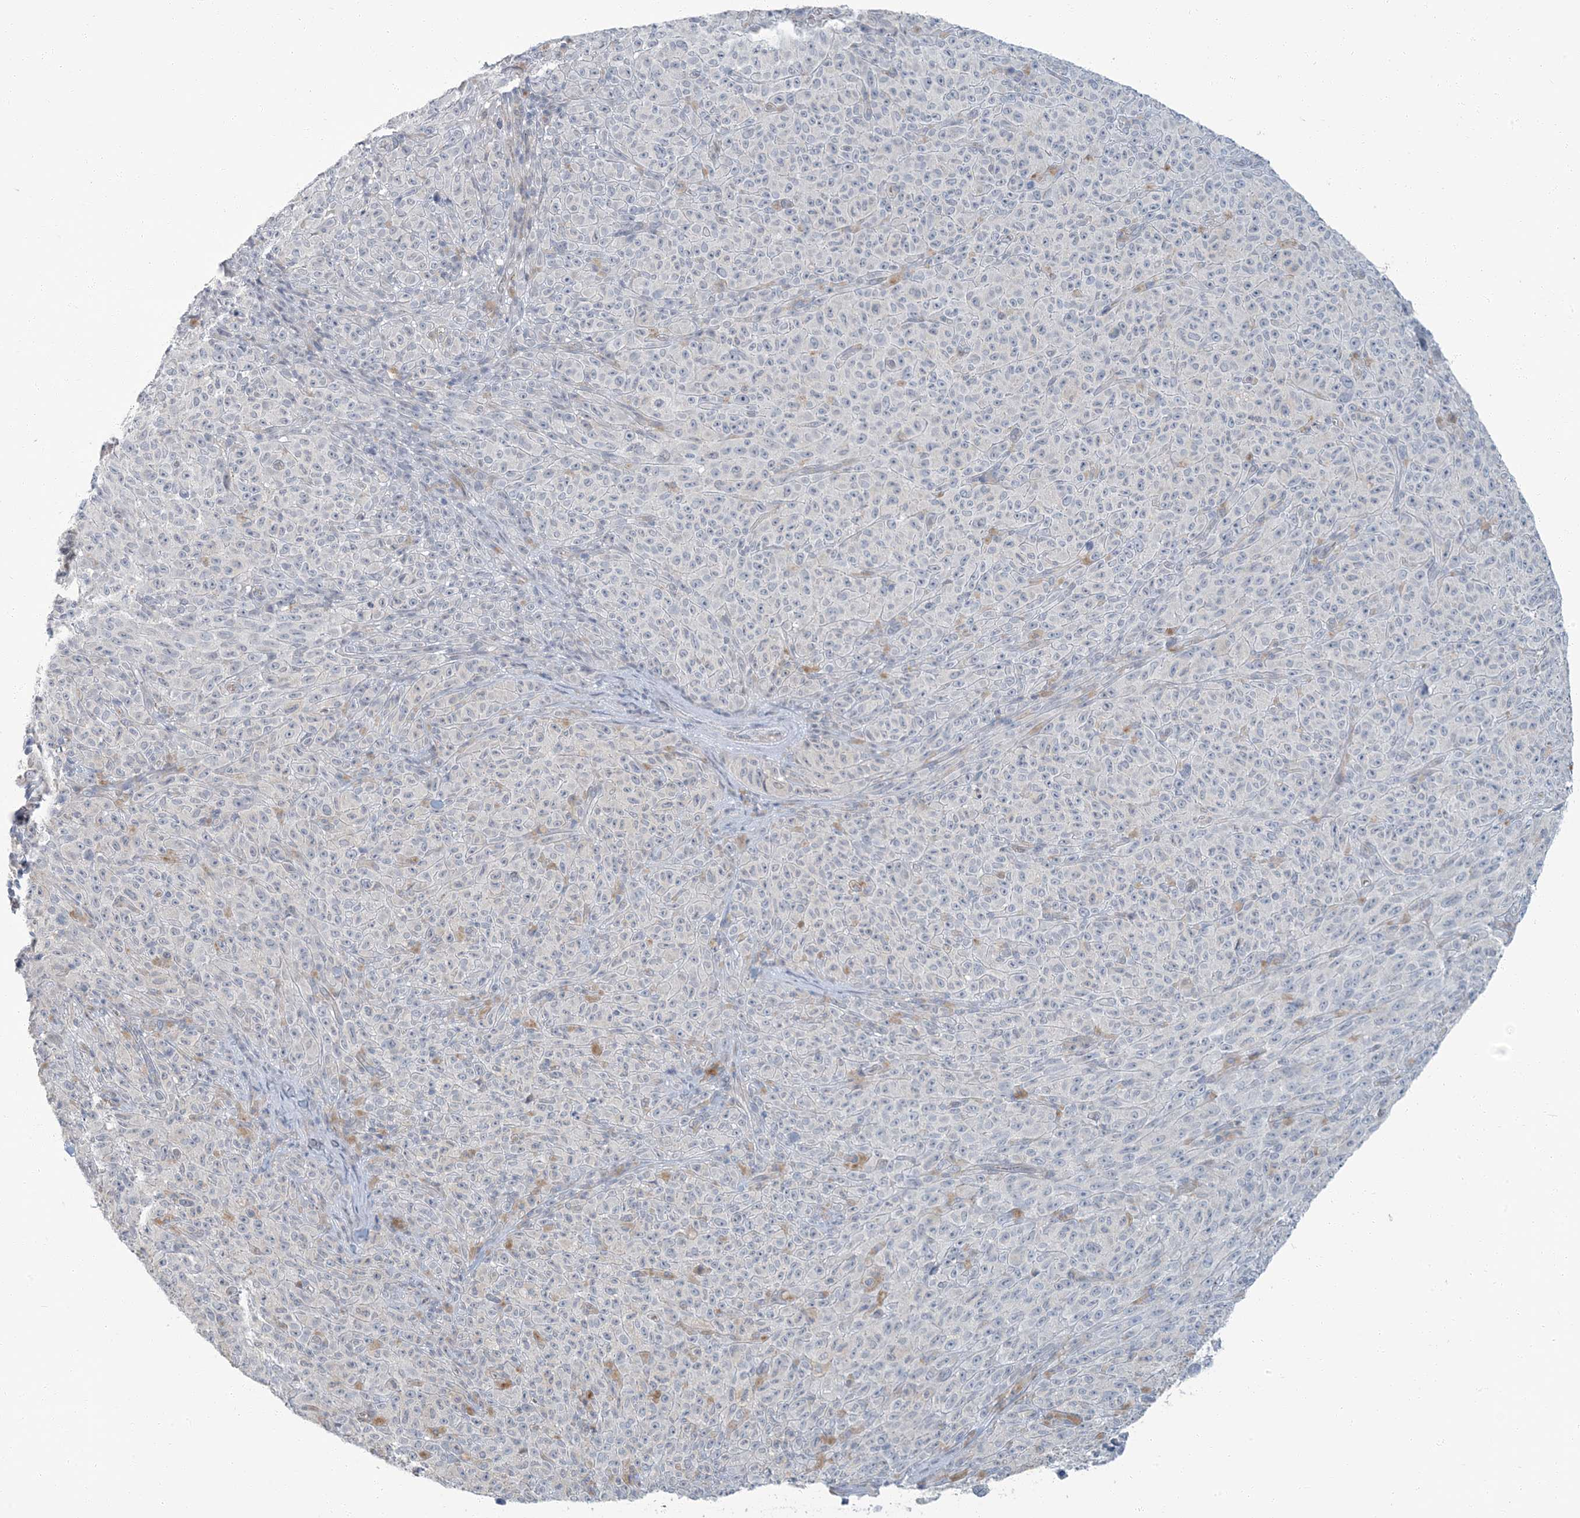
{"staining": {"intensity": "negative", "quantity": "none", "location": "none"}, "tissue": "melanoma", "cell_type": "Tumor cells", "image_type": "cancer", "snomed": [{"axis": "morphology", "description": "Malignant melanoma, NOS"}, {"axis": "topography", "description": "Skin"}], "caption": "Photomicrograph shows no protein expression in tumor cells of malignant melanoma tissue.", "gene": "EPHA4", "patient": {"sex": "female", "age": 82}}